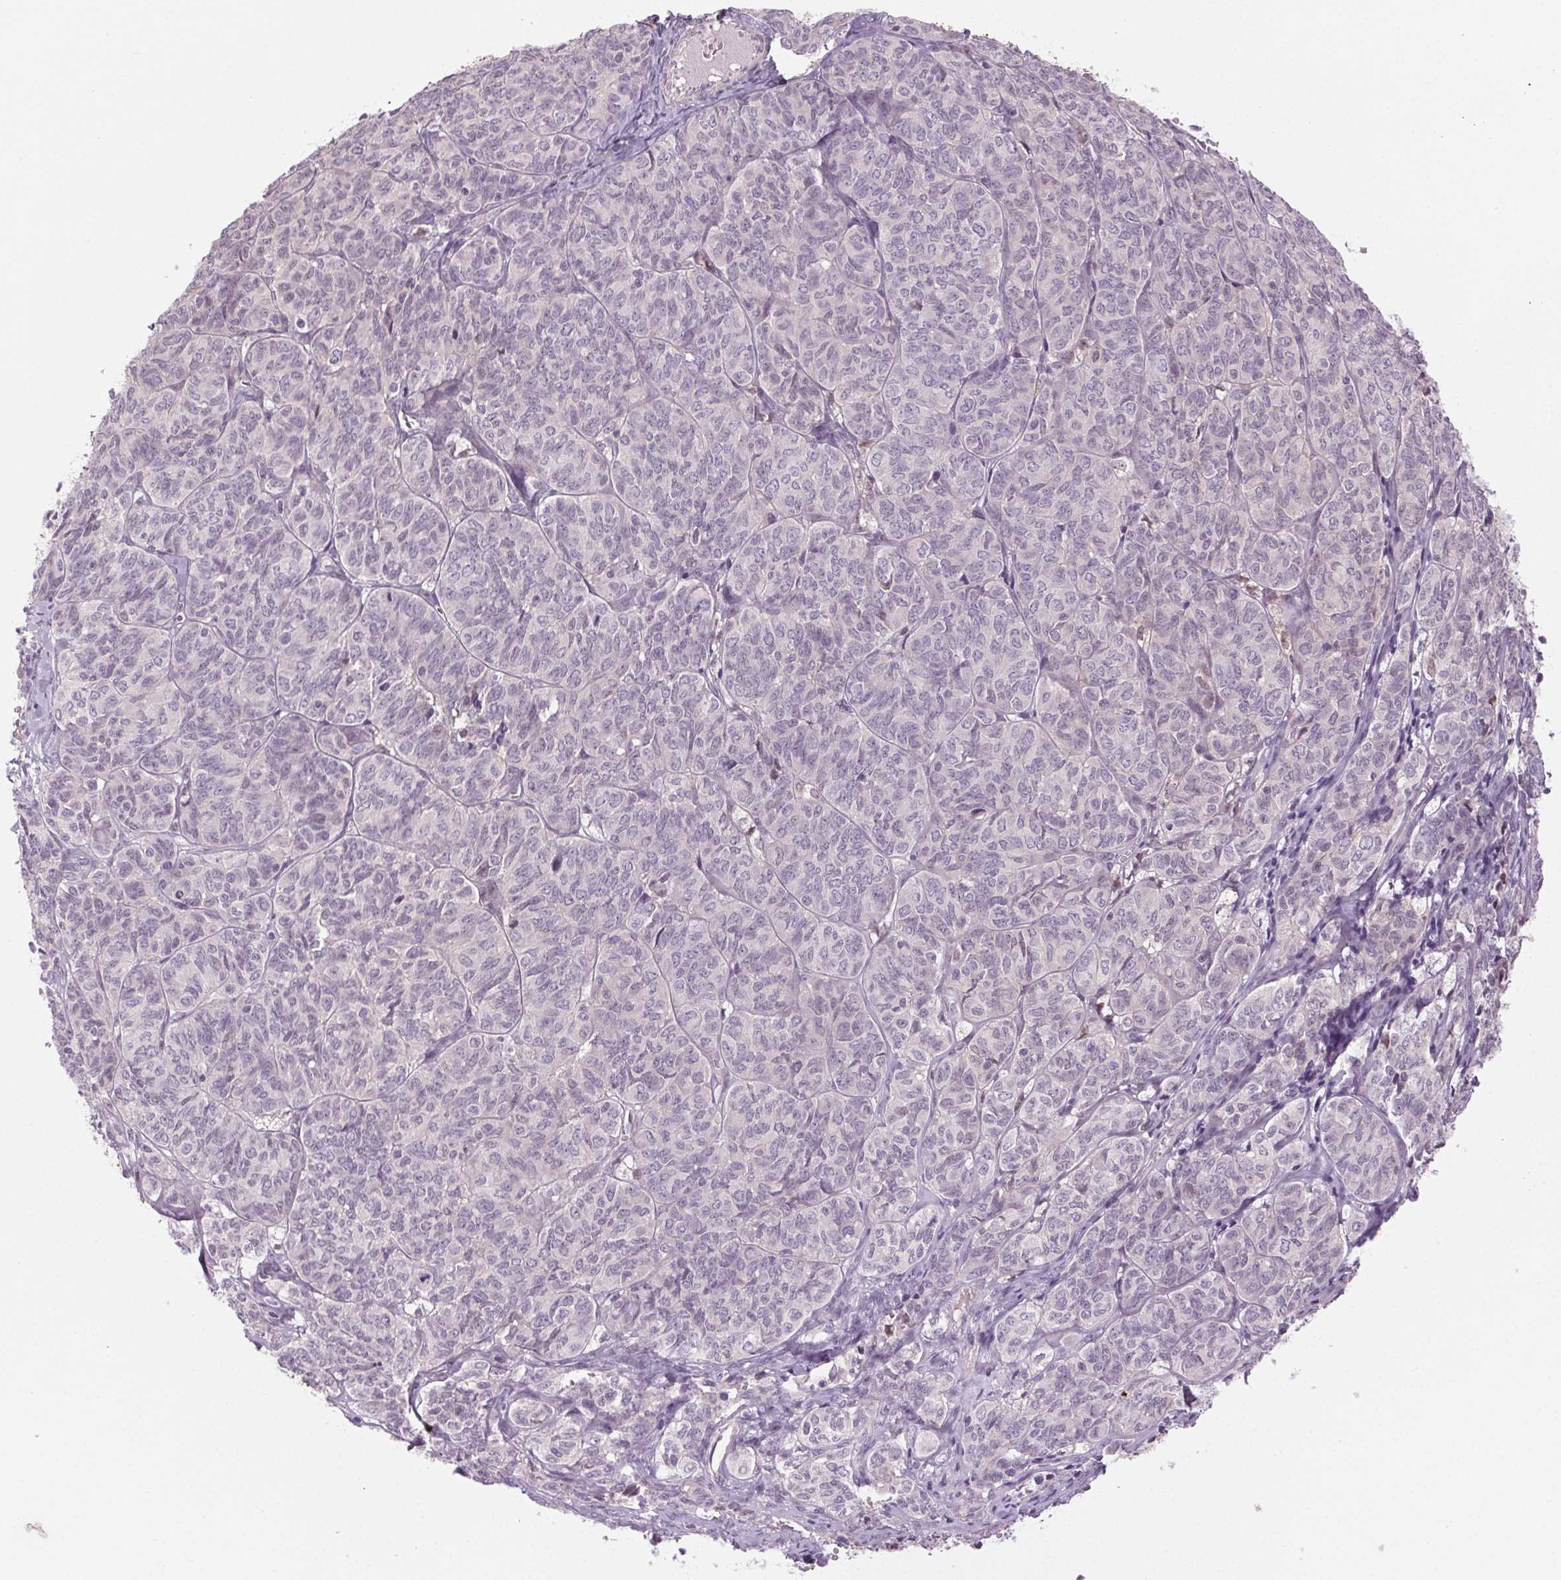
{"staining": {"intensity": "negative", "quantity": "none", "location": "none"}, "tissue": "ovarian cancer", "cell_type": "Tumor cells", "image_type": "cancer", "snomed": [{"axis": "morphology", "description": "Carcinoma, endometroid"}, {"axis": "topography", "description": "Ovary"}], "caption": "Immunohistochemistry (IHC) of ovarian cancer displays no positivity in tumor cells. Brightfield microscopy of immunohistochemistry (IHC) stained with DAB (brown) and hematoxylin (blue), captured at high magnification.", "gene": "HHLA2", "patient": {"sex": "female", "age": 80}}